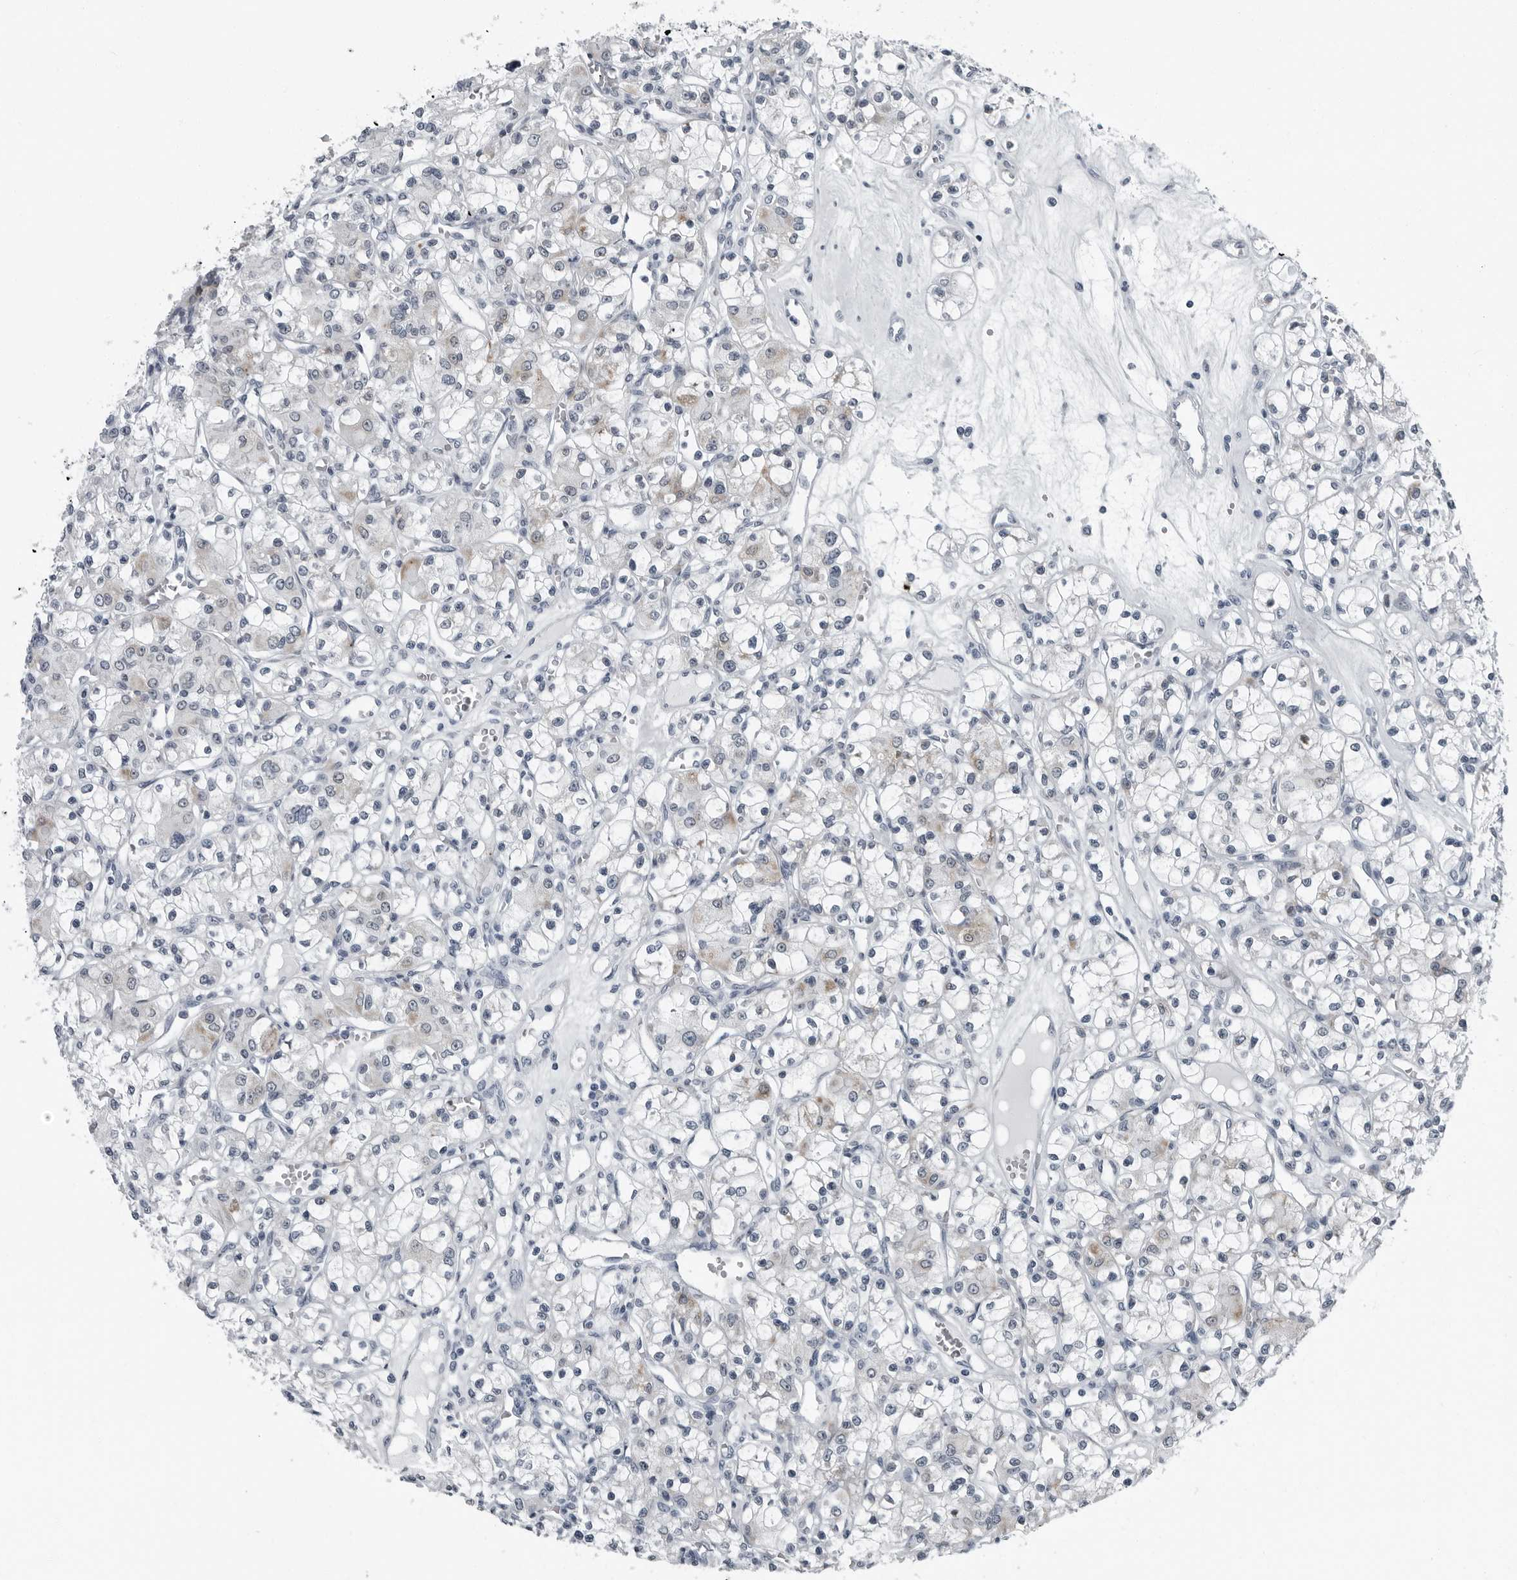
{"staining": {"intensity": "moderate", "quantity": "25%-75%", "location": "cytoplasmic/membranous"}, "tissue": "renal cancer", "cell_type": "Tumor cells", "image_type": "cancer", "snomed": [{"axis": "morphology", "description": "Adenocarcinoma, NOS"}, {"axis": "topography", "description": "Kidney"}], "caption": "Approximately 25%-75% of tumor cells in adenocarcinoma (renal) reveal moderate cytoplasmic/membranous protein positivity as visualized by brown immunohistochemical staining.", "gene": "PDCD11", "patient": {"sex": "female", "age": 59}}